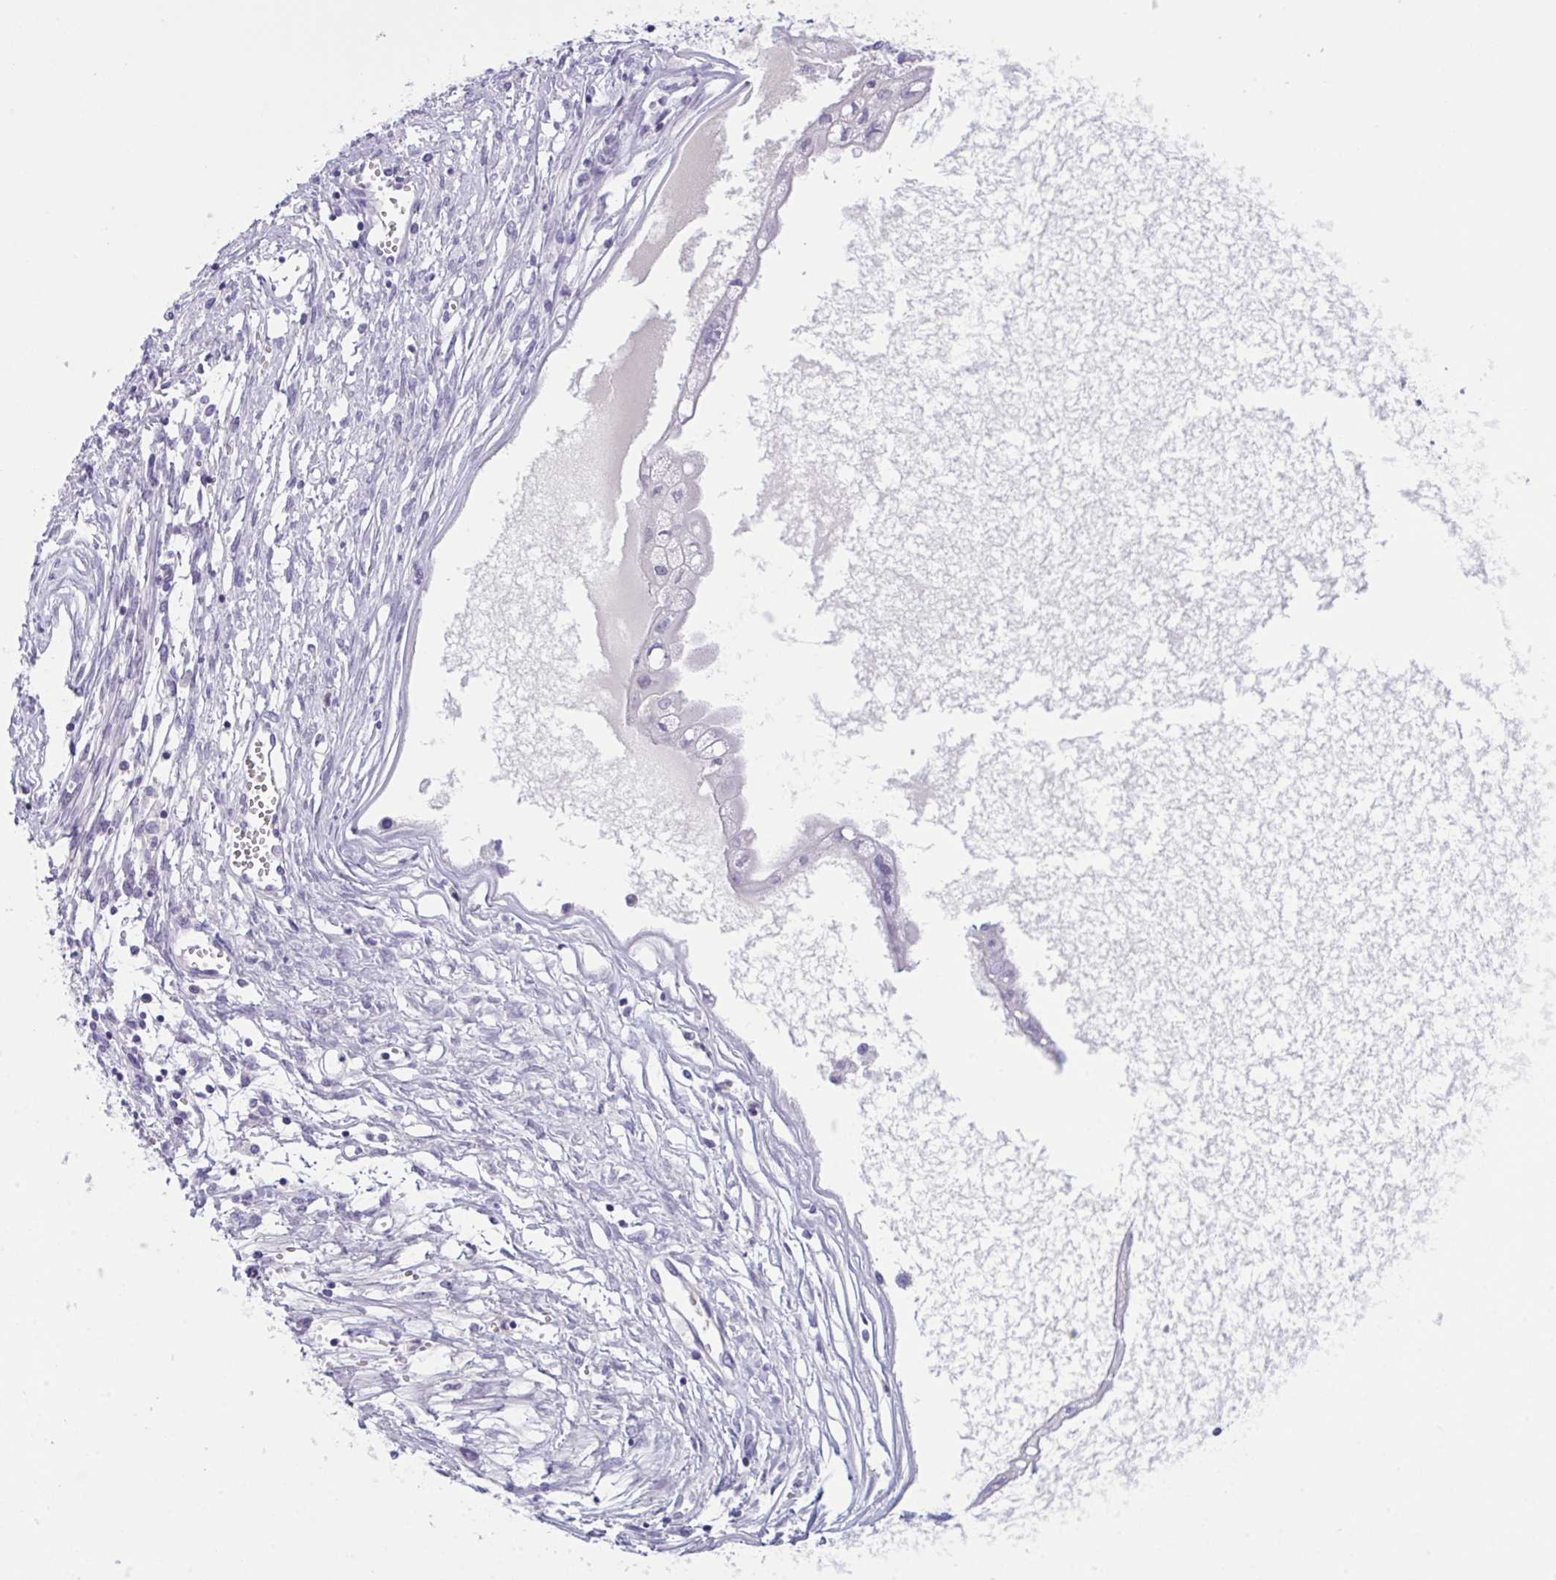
{"staining": {"intensity": "negative", "quantity": "none", "location": "none"}, "tissue": "ovarian cancer", "cell_type": "Tumor cells", "image_type": "cancer", "snomed": [{"axis": "morphology", "description": "Cystadenocarcinoma, mucinous, NOS"}, {"axis": "topography", "description": "Ovary"}], "caption": "Tumor cells show no significant staining in ovarian cancer. Nuclei are stained in blue.", "gene": "WNT9B", "patient": {"sex": "female", "age": 34}}